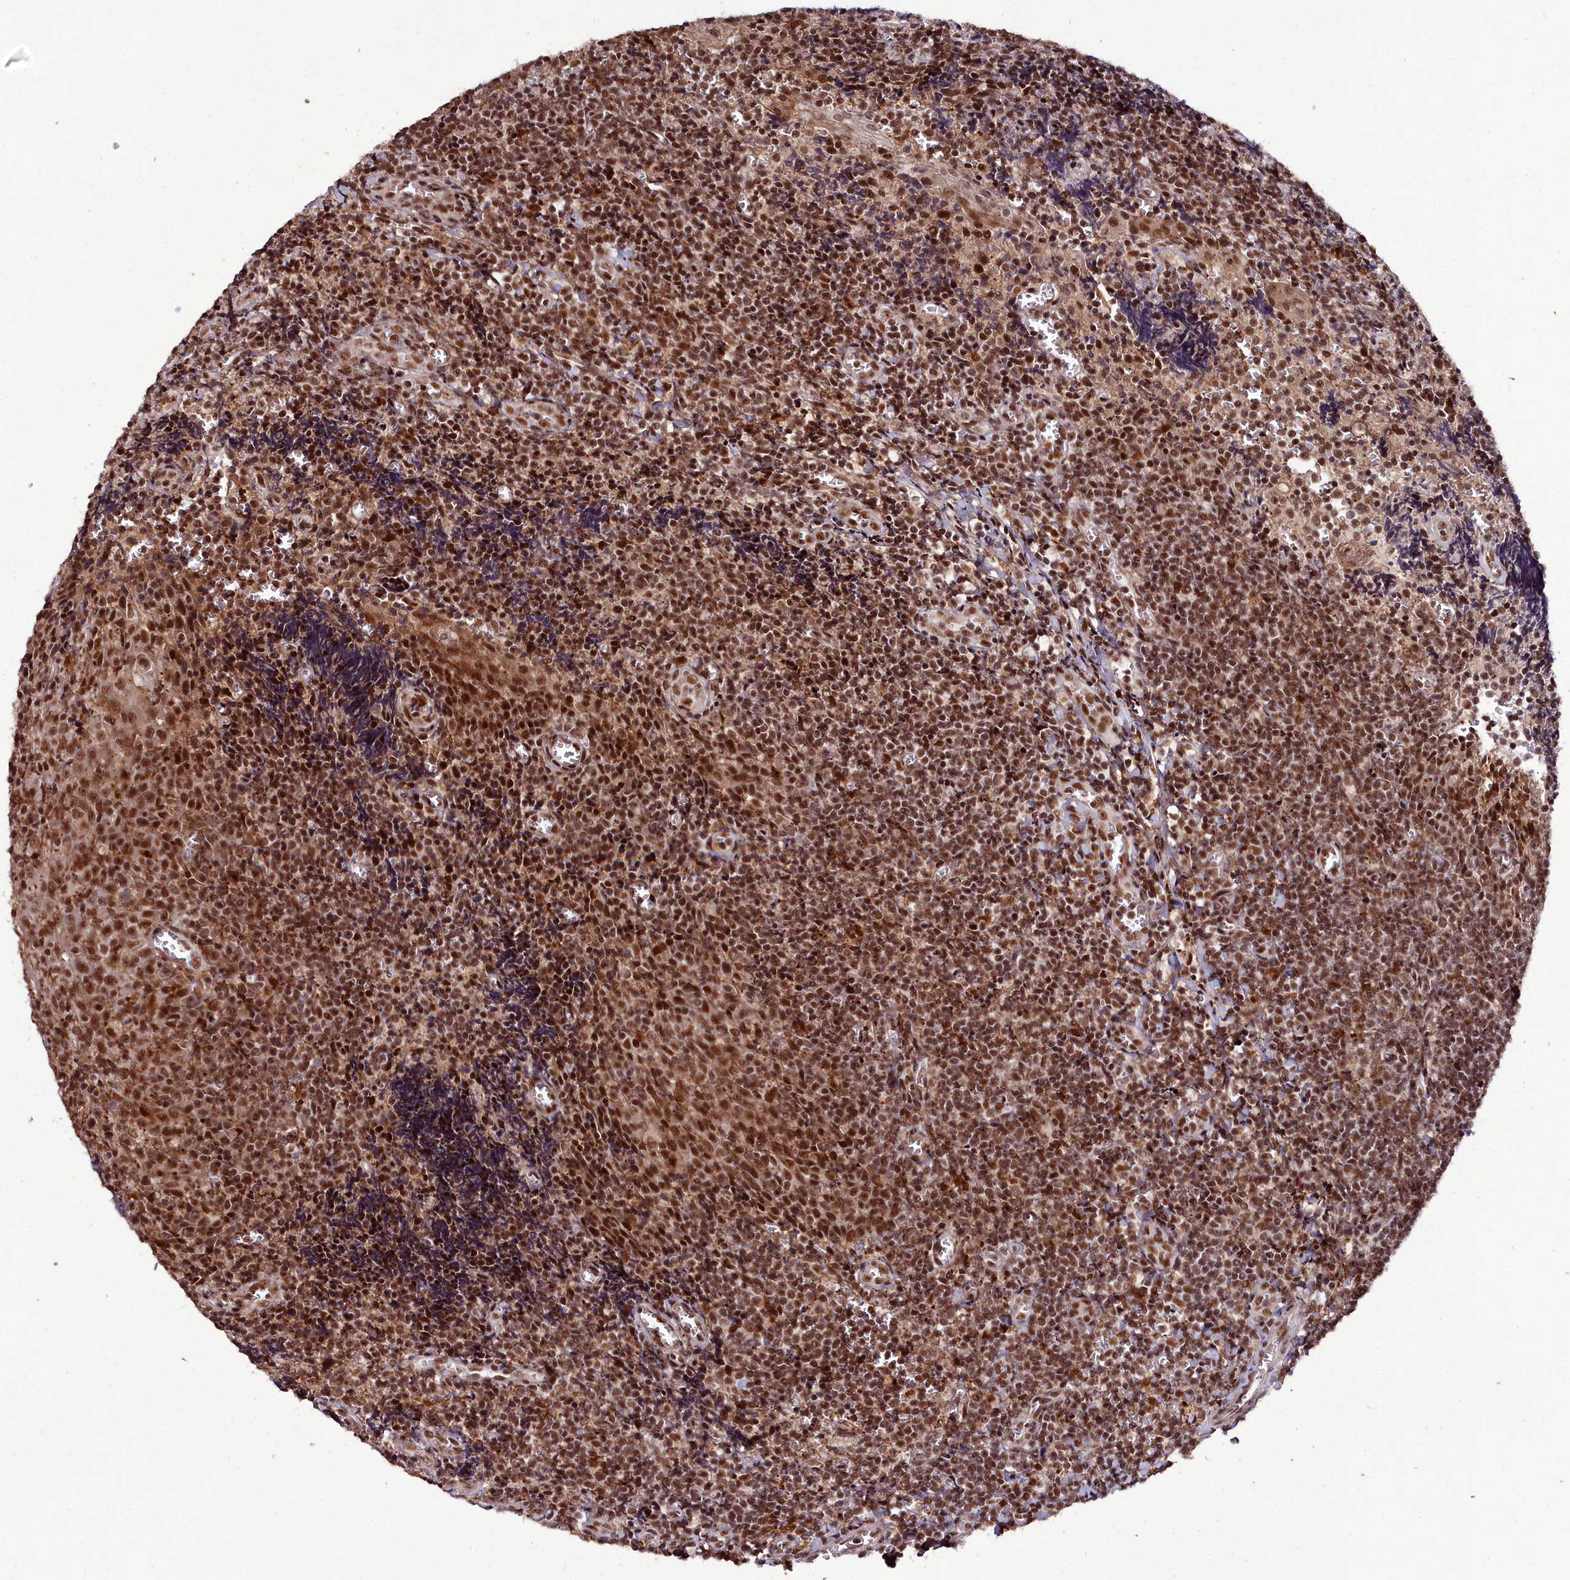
{"staining": {"intensity": "strong", "quantity": "<25%", "location": "cytoplasmic/membranous,nuclear"}, "tissue": "tonsil", "cell_type": "Germinal center cells", "image_type": "normal", "snomed": [{"axis": "morphology", "description": "Normal tissue, NOS"}, {"axis": "topography", "description": "Tonsil"}], "caption": "Immunohistochemical staining of benign human tonsil shows medium levels of strong cytoplasmic/membranous,nuclear positivity in approximately <25% of germinal center cells. (DAB = brown stain, brightfield microscopy at high magnification).", "gene": "CXXC1", "patient": {"sex": "male", "age": 27}}